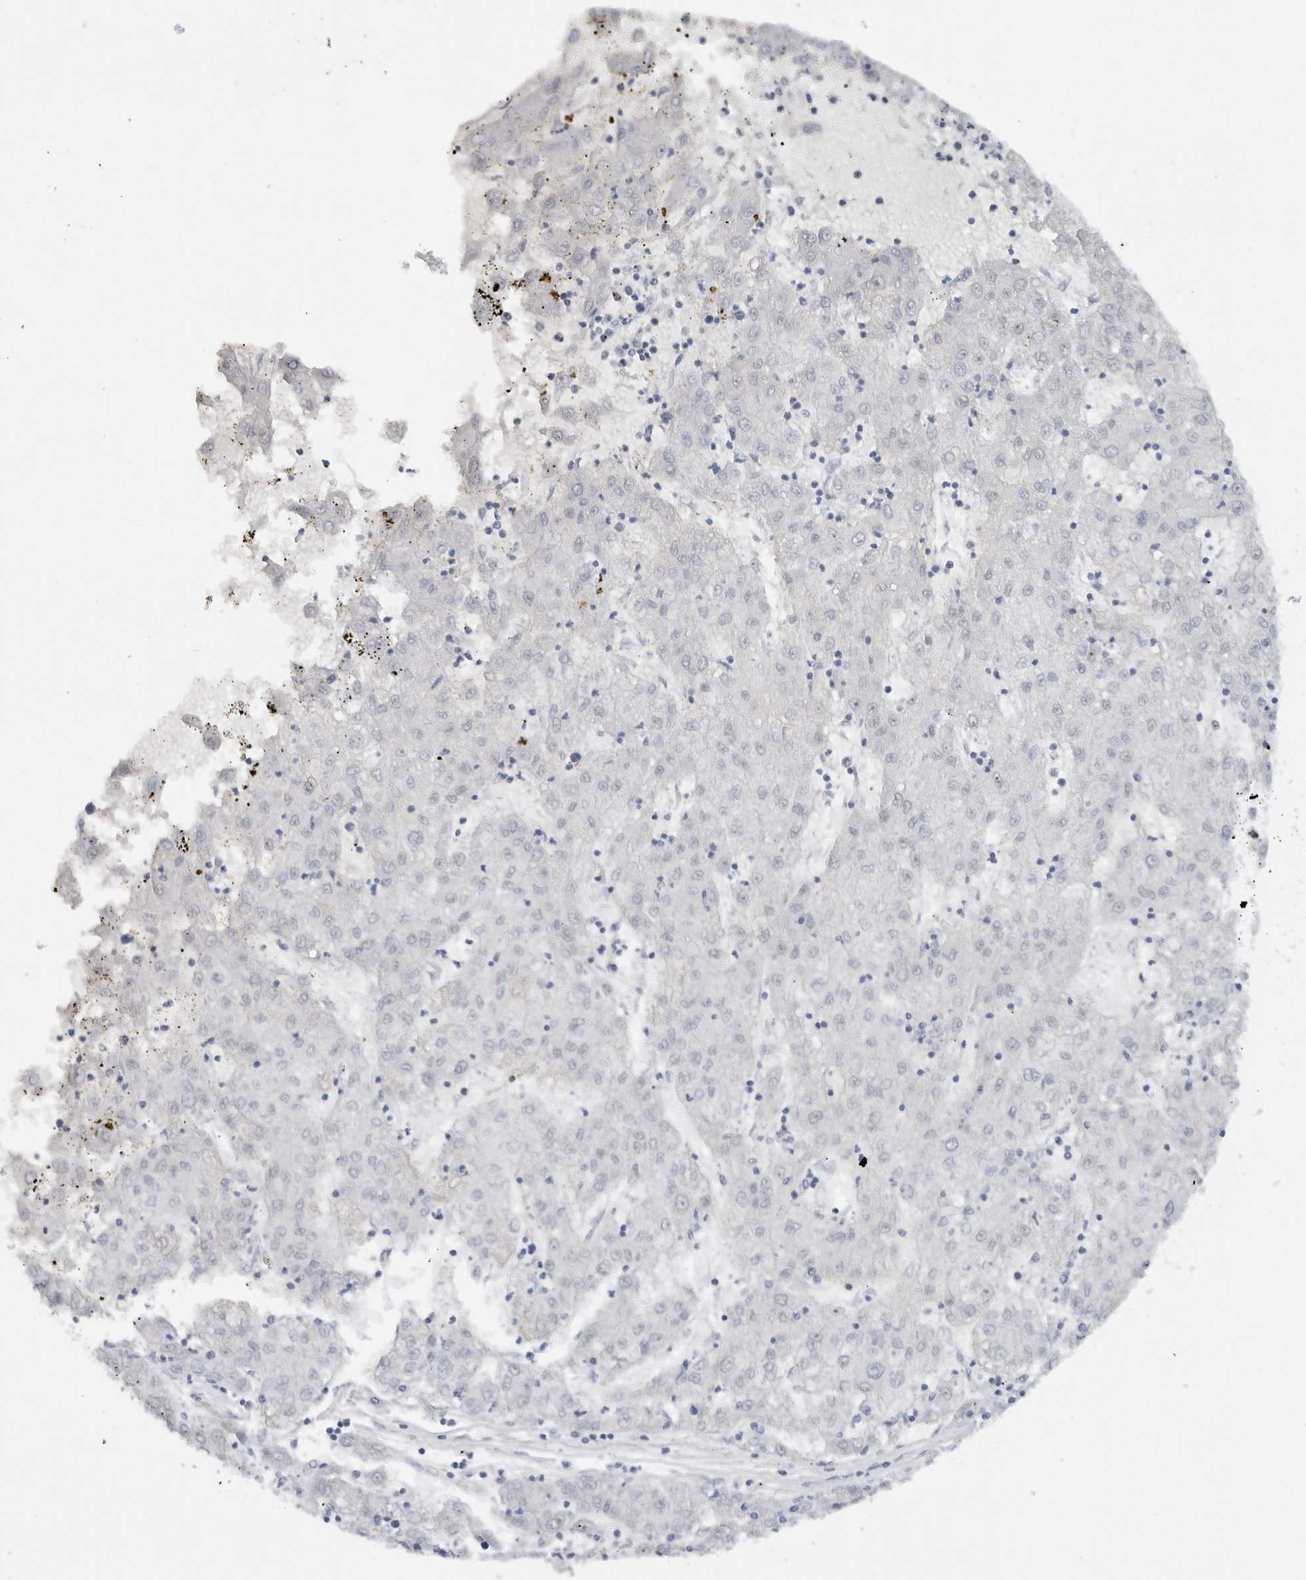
{"staining": {"intensity": "negative", "quantity": "none", "location": "none"}, "tissue": "liver cancer", "cell_type": "Tumor cells", "image_type": "cancer", "snomed": [{"axis": "morphology", "description": "Carcinoma, Hepatocellular, NOS"}, {"axis": "topography", "description": "Liver"}], "caption": "IHC histopathology image of neoplastic tissue: liver cancer (hepatocellular carcinoma) stained with DAB shows no significant protein positivity in tumor cells.", "gene": "COPS7A", "patient": {"sex": "male", "age": 72}}